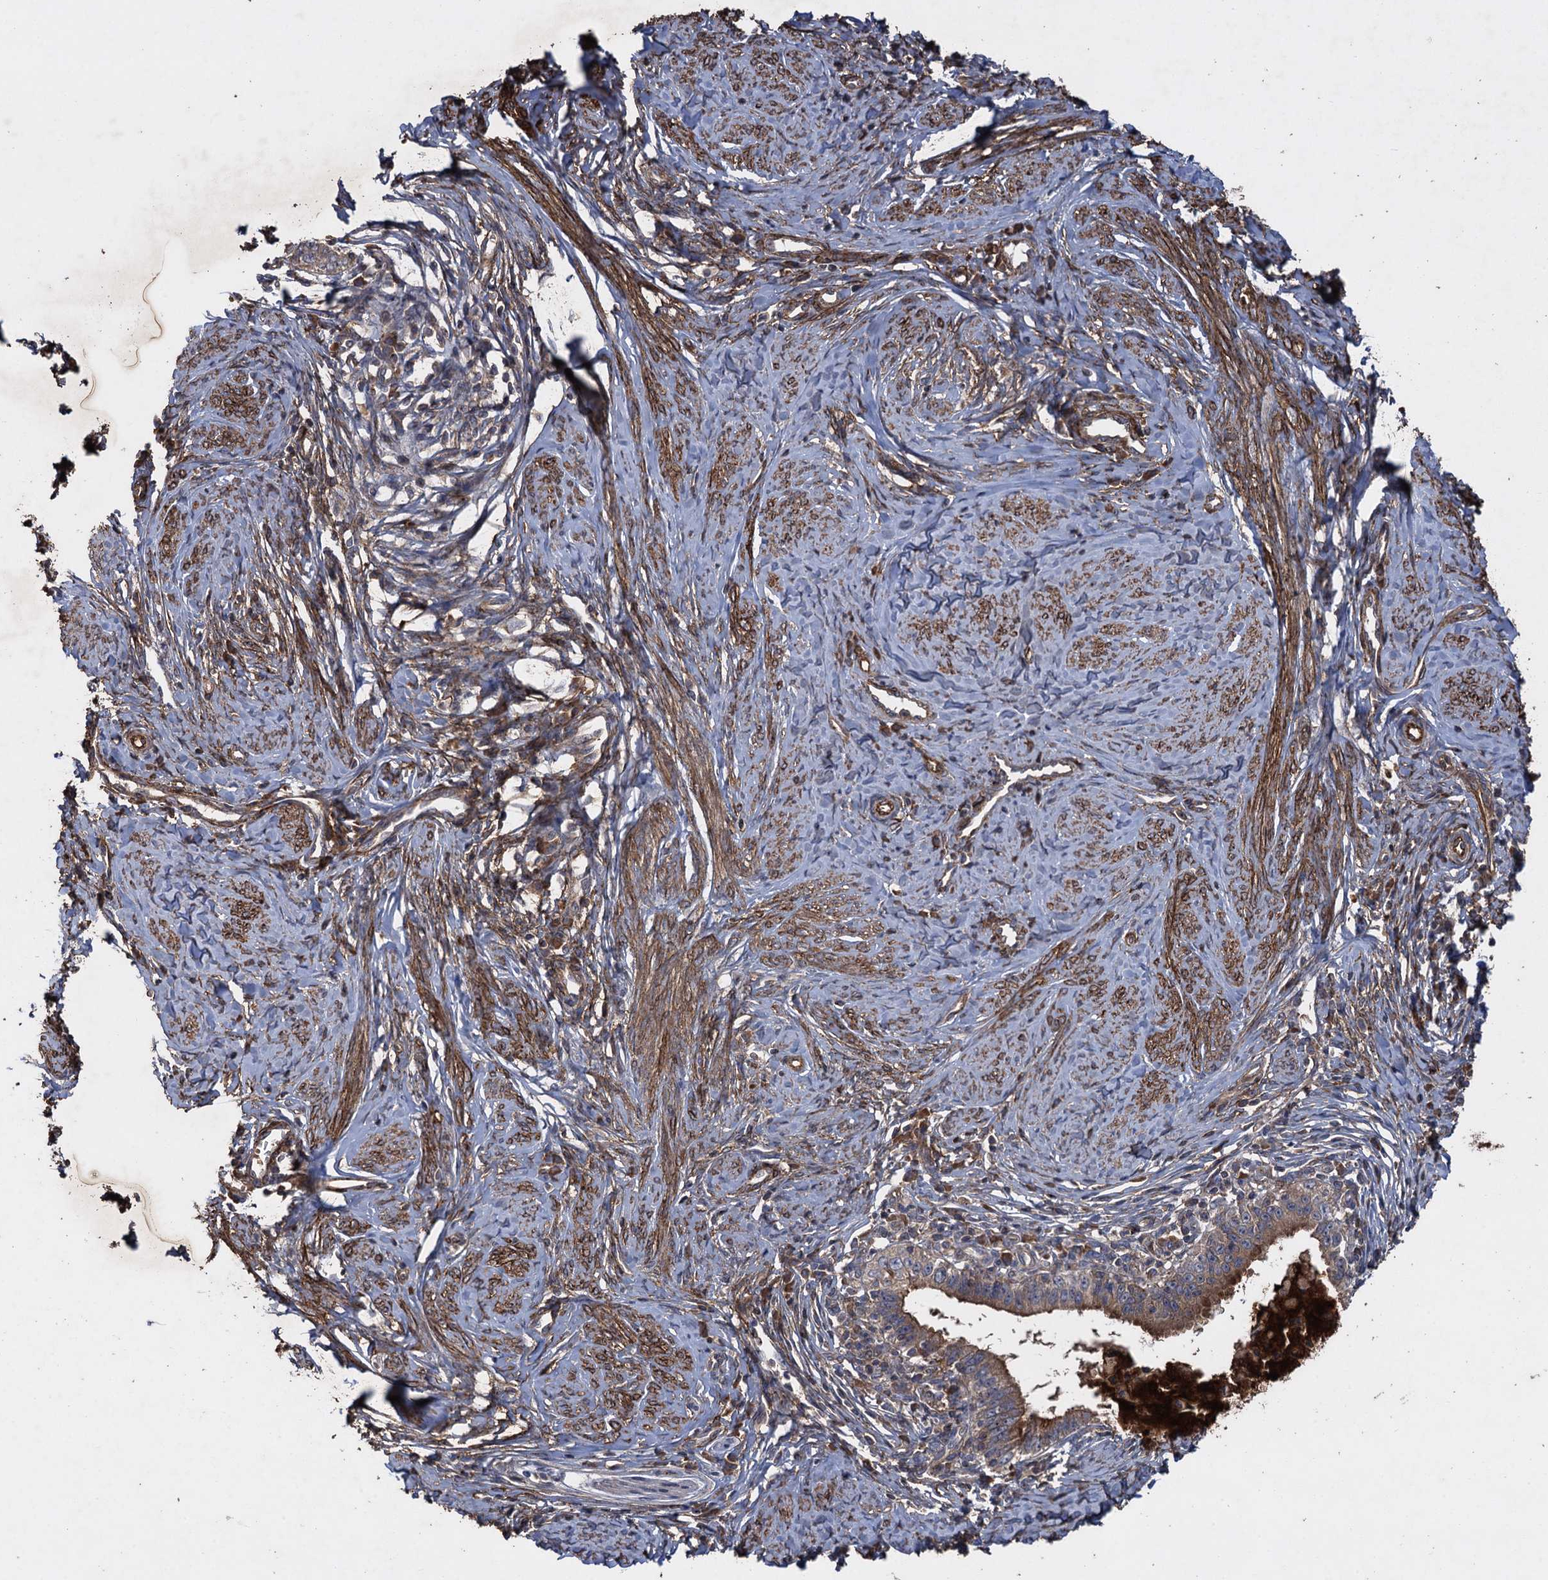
{"staining": {"intensity": "moderate", "quantity": ">75%", "location": "cytoplasmic/membranous"}, "tissue": "cervical cancer", "cell_type": "Tumor cells", "image_type": "cancer", "snomed": [{"axis": "morphology", "description": "Adenocarcinoma, NOS"}, {"axis": "topography", "description": "Cervix"}], "caption": "The micrograph shows staining of cervical cancer, revealing moderate cytoplasmic/membranous protein expression (brown color) within tumor cells.", "gene": "TXNDC11", "patient": {"sex": "female", "age": 36}}